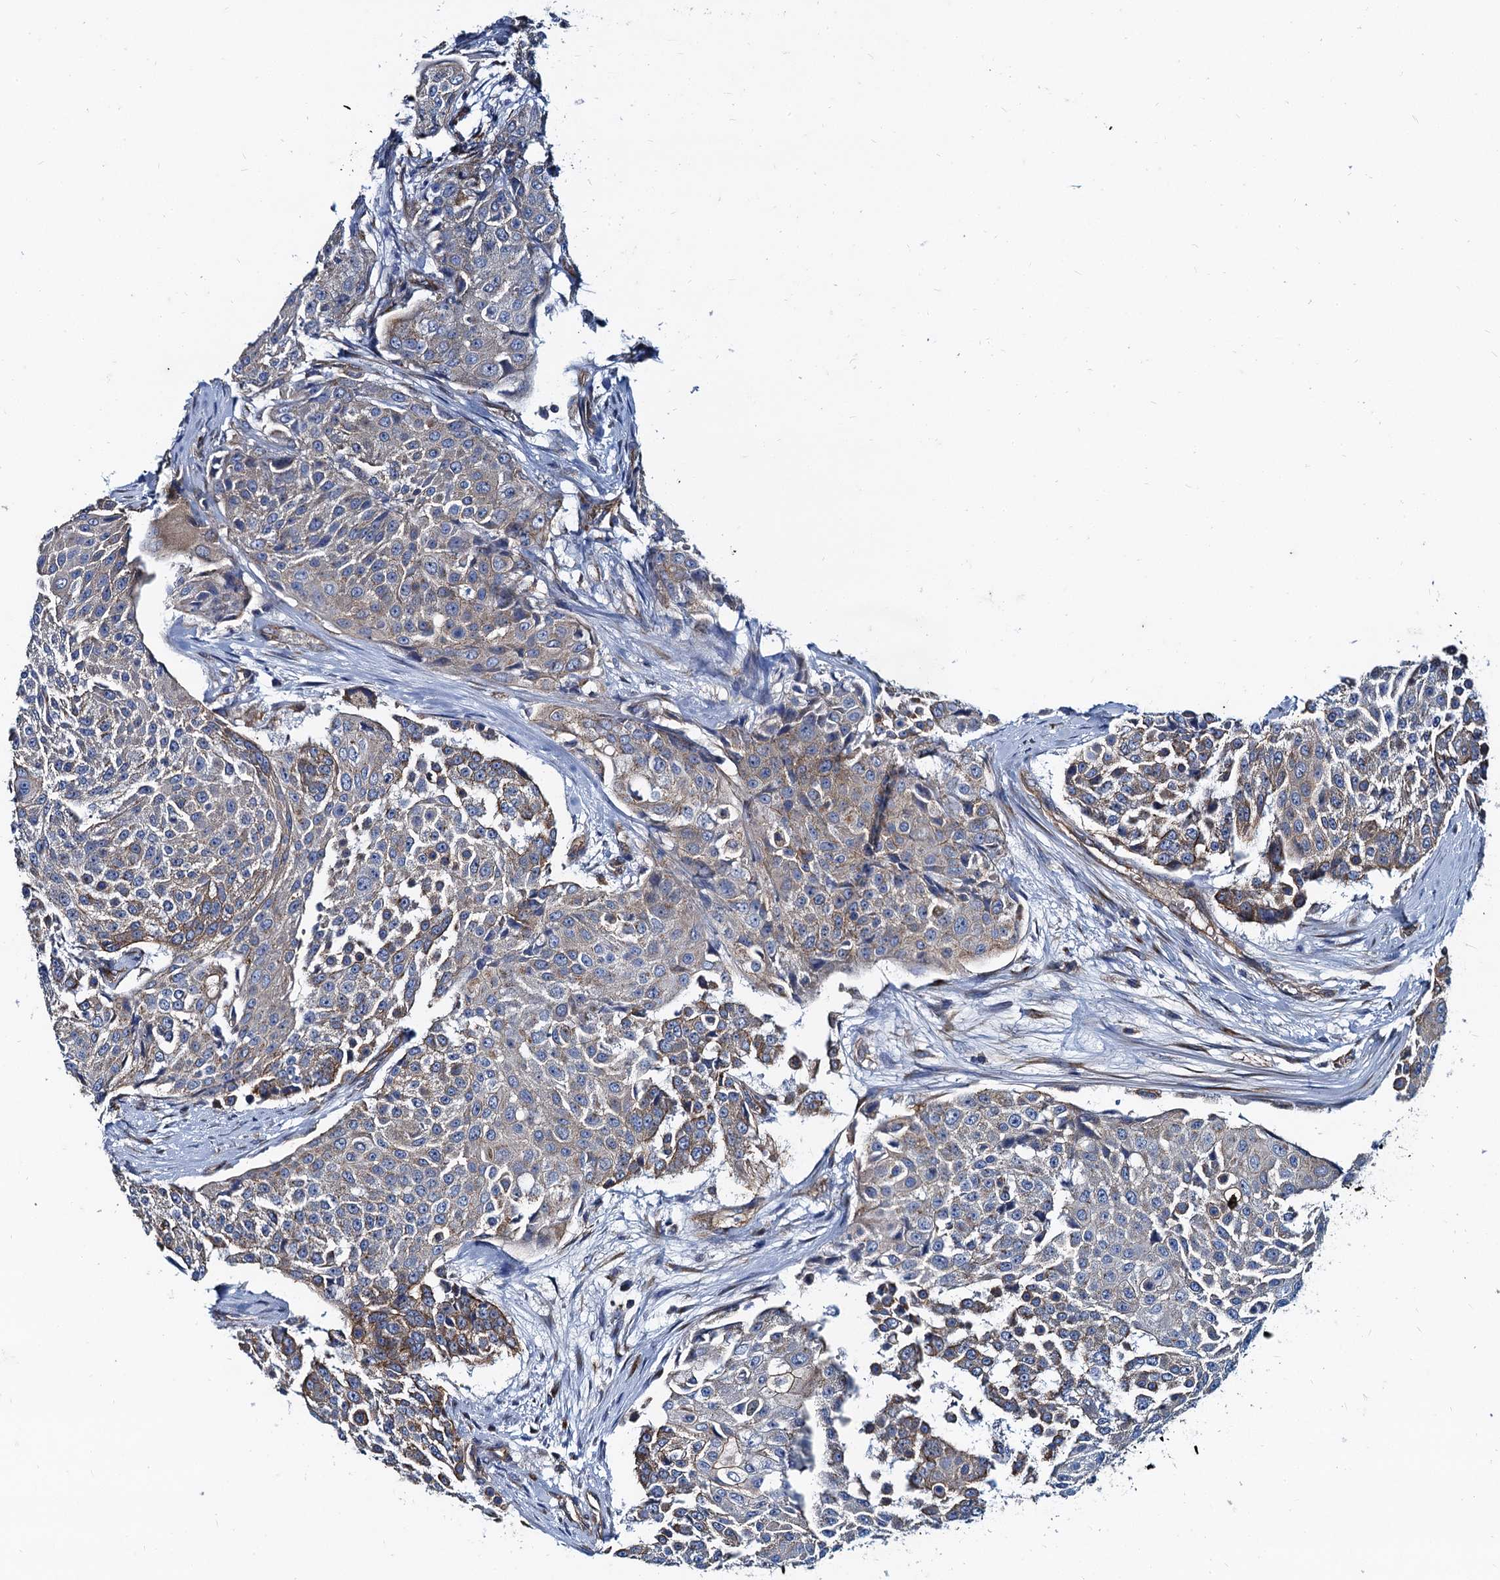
{"staining": {"intensity": "weak", "quantity": "25%-75%", "location": "cytoplasmic/membranous"}, "tissue": "urothelial cancer", "cell_type": "Tumor cells", "image_type": "cancer", "snomed": [{"axis": "morphology", "description": "Urothelial carcinoma, High grade"}, {"axis": "topography", "description": "Urinary bladder"}], "caption": "A micrograph showing weak cytoplasmic/membranous staining in about 25%-75% of tumor cells in high-grade urothelial carcinoma, as visualized by brown immunohistochemical staining.", "gene": "NGRN", "patient": {"sex": "female", "age": 63}}